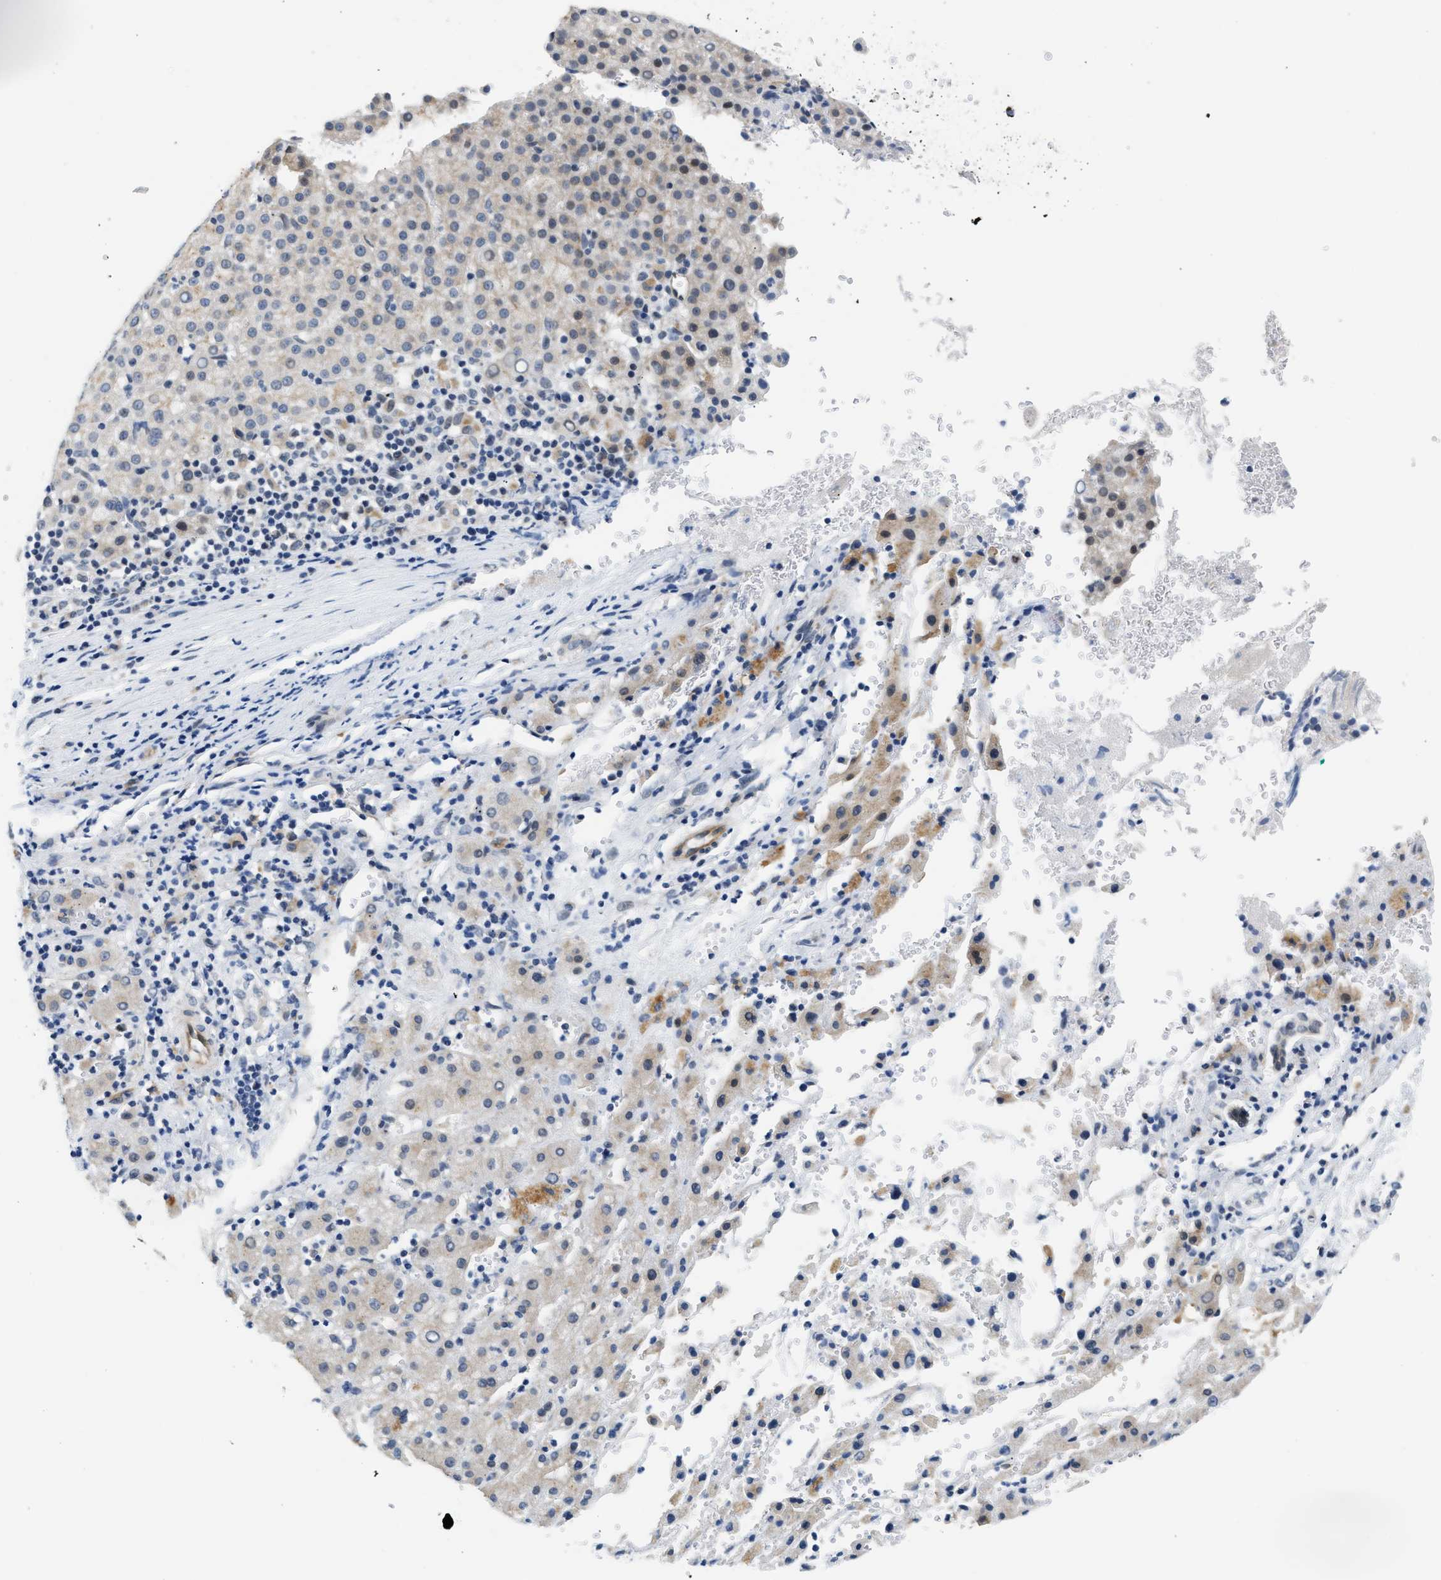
{"staining": {"intensity": "weak", "quantity": "<25%", "location": "cytoplasmic/membranous"}, "tissue": "liver cancer", "cell_type": "Tumor cells", "image_type": "cancer", "snomed": [{"axis": "morphology", "description": "Carcinoma, Hepatocellular, NOS"}, {"axis": "topography", "description": "Liver"}], "caption": "A micrograph of hepatocellular carcinoma (liver) stained for a protein shows no brown staining in tumor cells.", "gene": "PPM1H", "patient": {"sex": "female", "age": 58}}